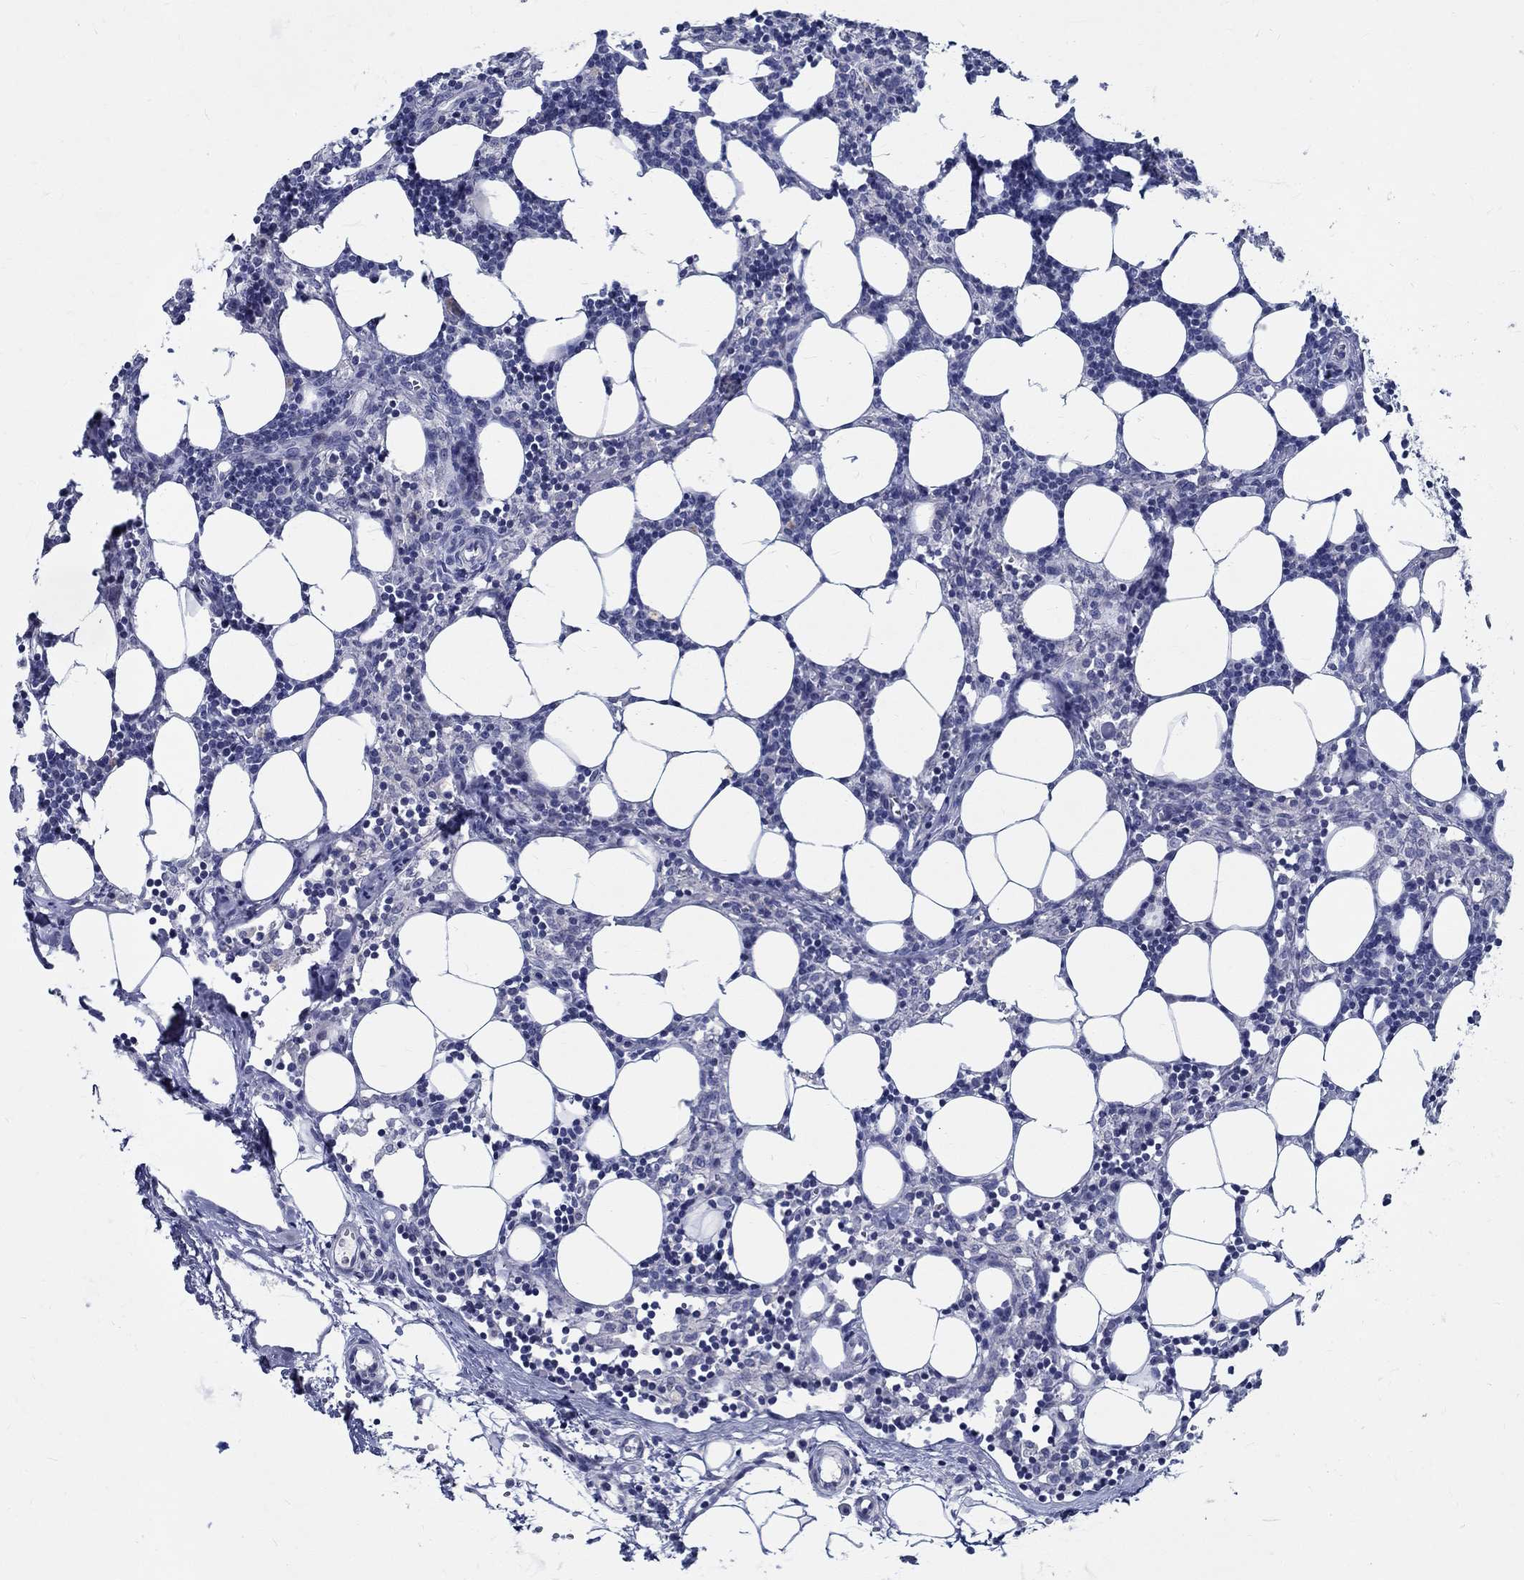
{"staining": {"intensity": "negative", "quantity": "none", "location": "none"}, "tissue": "lymph node", "cell_type": "Germinal center cells", "image_type": "normal", "snomed": [{"axis": "morphology", "description": "Normal tissue, NOS"}, {"axis": "topography", "description": "Lymph node"}], "caption": "IHC of unremarkable human lymph node reveals no positivity in germinal center cells.", "gene": "CETN1", "patient": {"sex": "female", "age": 52}}